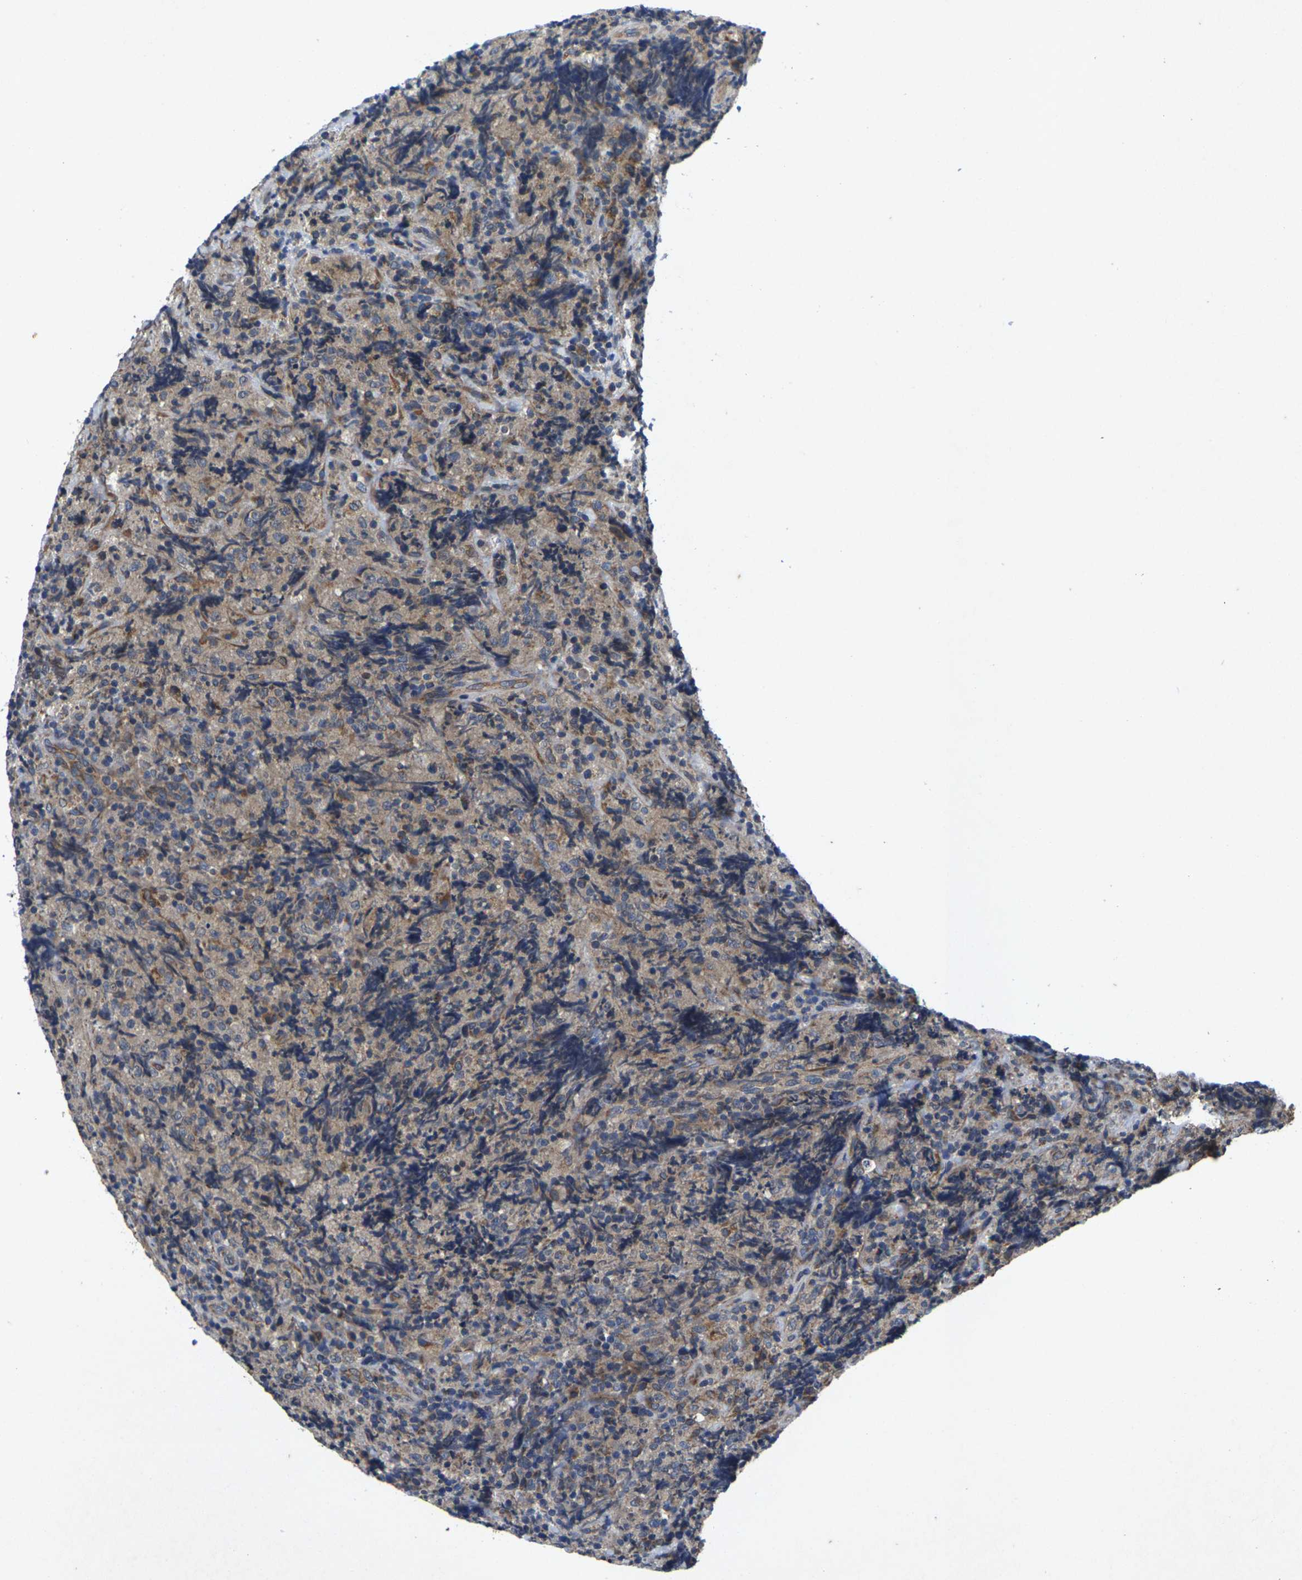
{"staining": {"intensity": "weak", "quantity": ">75%", "location": "cytoplasmic/membranous"}, "tissue": "lymphoma", "cell_type": "Tumor cells", "image_type": "cancer", "snomed": [{"axis": "morphology", "description": "Malignant lymphoma, non-Hodgkin's type, High grade"}, {"axis": "topography", "description": "Tonsil"}], "caption": "This histopathology image exhibits IHC staining of high-grade malignant lymphoma, non-Hodgkin's type, with low weak cytoplasmic/membranous positivity in approximately >75% of tumor cells.", "gene": "KIF1B", "patient": {"sex": "female", "age": 36}}